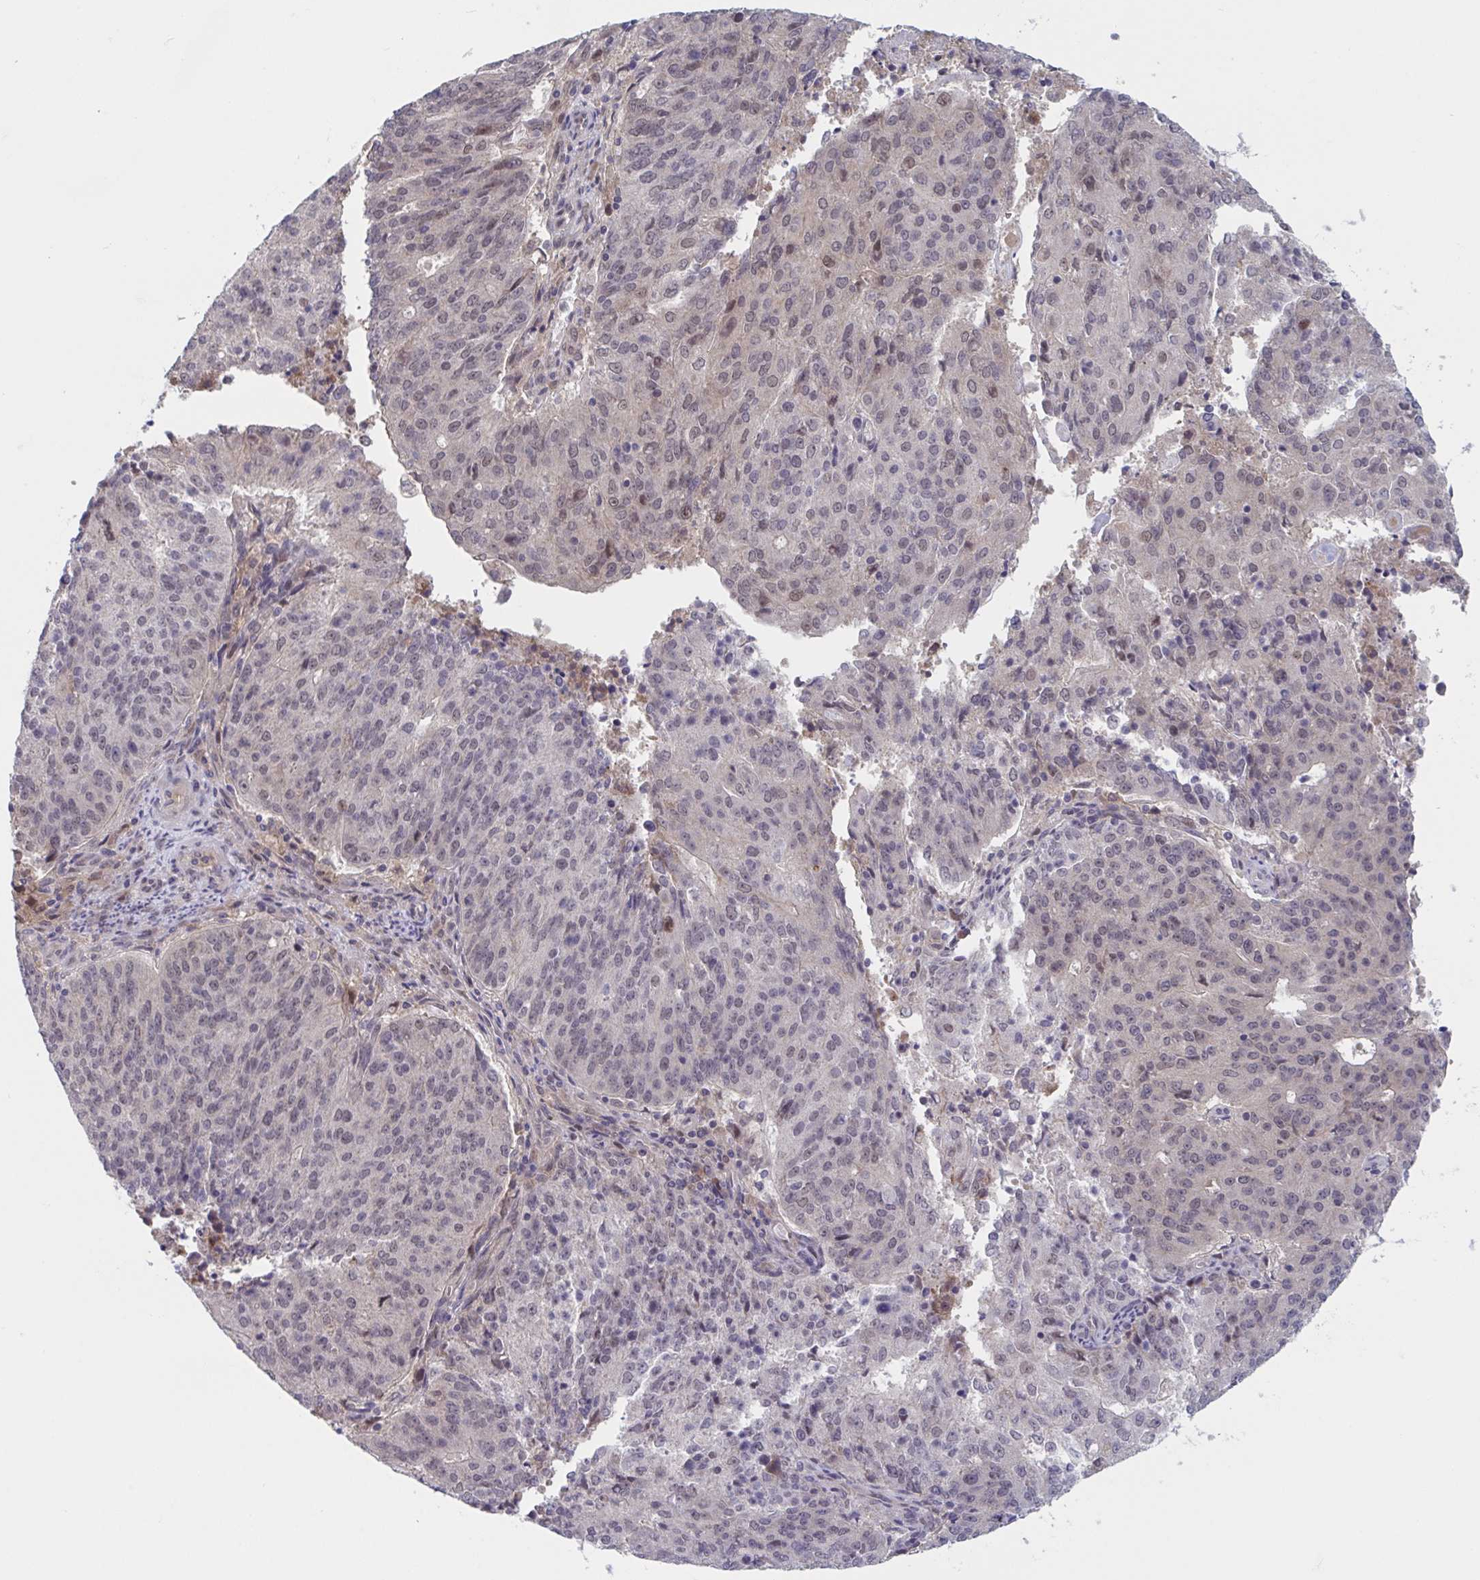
{"staining": {"intensity": "moderate", "quantity": "<25%", "location": "nuclear"}, "tissue": "endometrial cancer", "cell_type": "Tumor cells", "image_type": "cancer", "snomed": [{"axis": "morphology", "description": "Adenocarcinoma, NOS"}, {"axis": "topography", "description": "Endometrium"}], "caption": "A brown stain labels moderate nuclear staining of a protein in human endometrial adenocarcinoma tumor cells.", "gene": "RIOK1", "patient": {"sex": "female", "age": 82}}